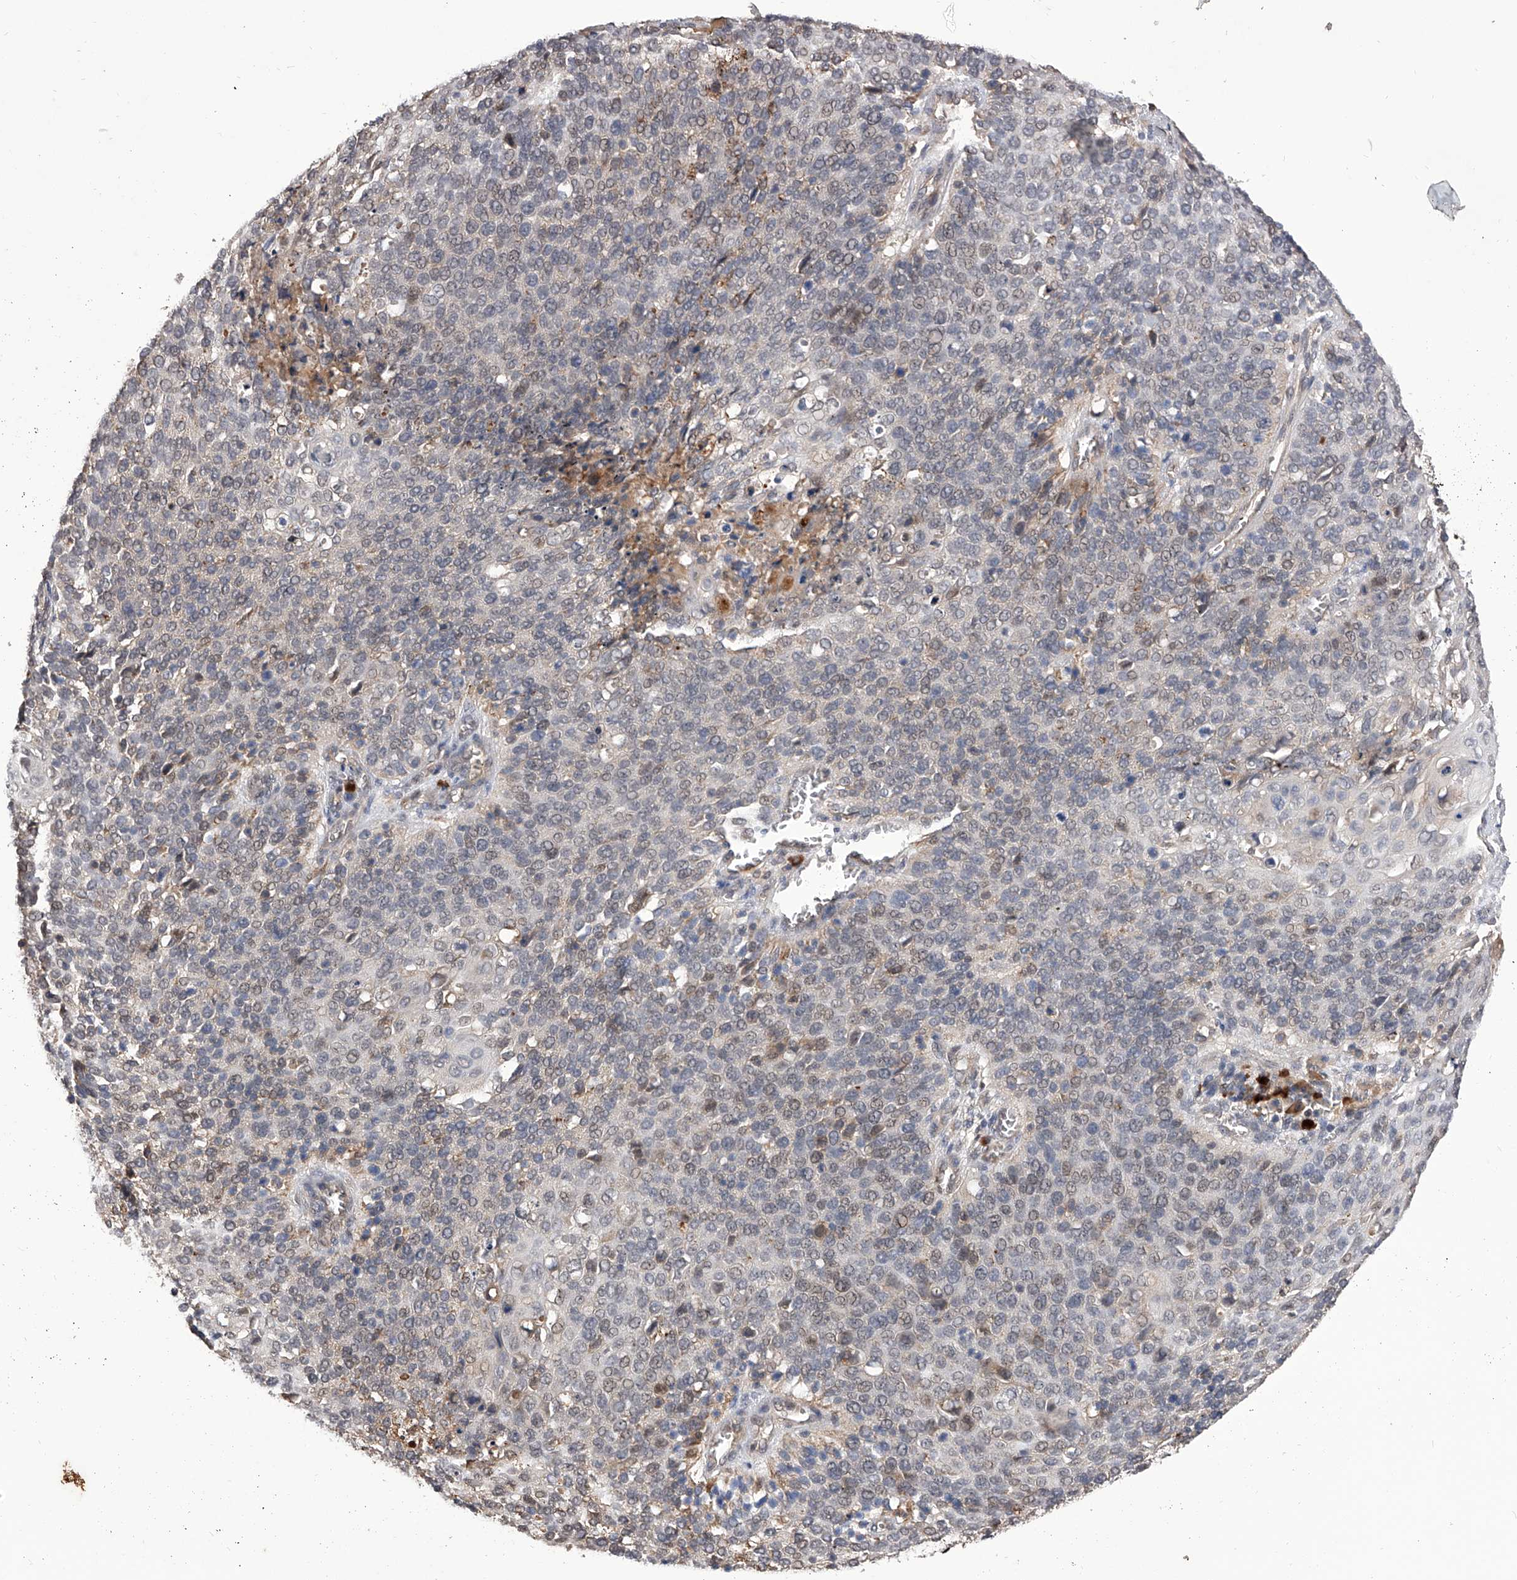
{"staining": {"intensity": "weak", "quantity": "<25%", "location": "nuclear"}, "tissue": "cervical cancer", "cell_type": "Tumor cells", "image_type": "cancer", "snomed": [{"axis": "morphology", "description": "Squamous cell carcinoma, NOS"}, {"axis": "topography", "description": "Cervix"}], "caption": "A histopathology image of cervical squamous cell carcinoma stained for a protein displays no brown staining in tumor cells.", "gene": "CFAP410", "patient": {"sex": "female", "age": 39}}